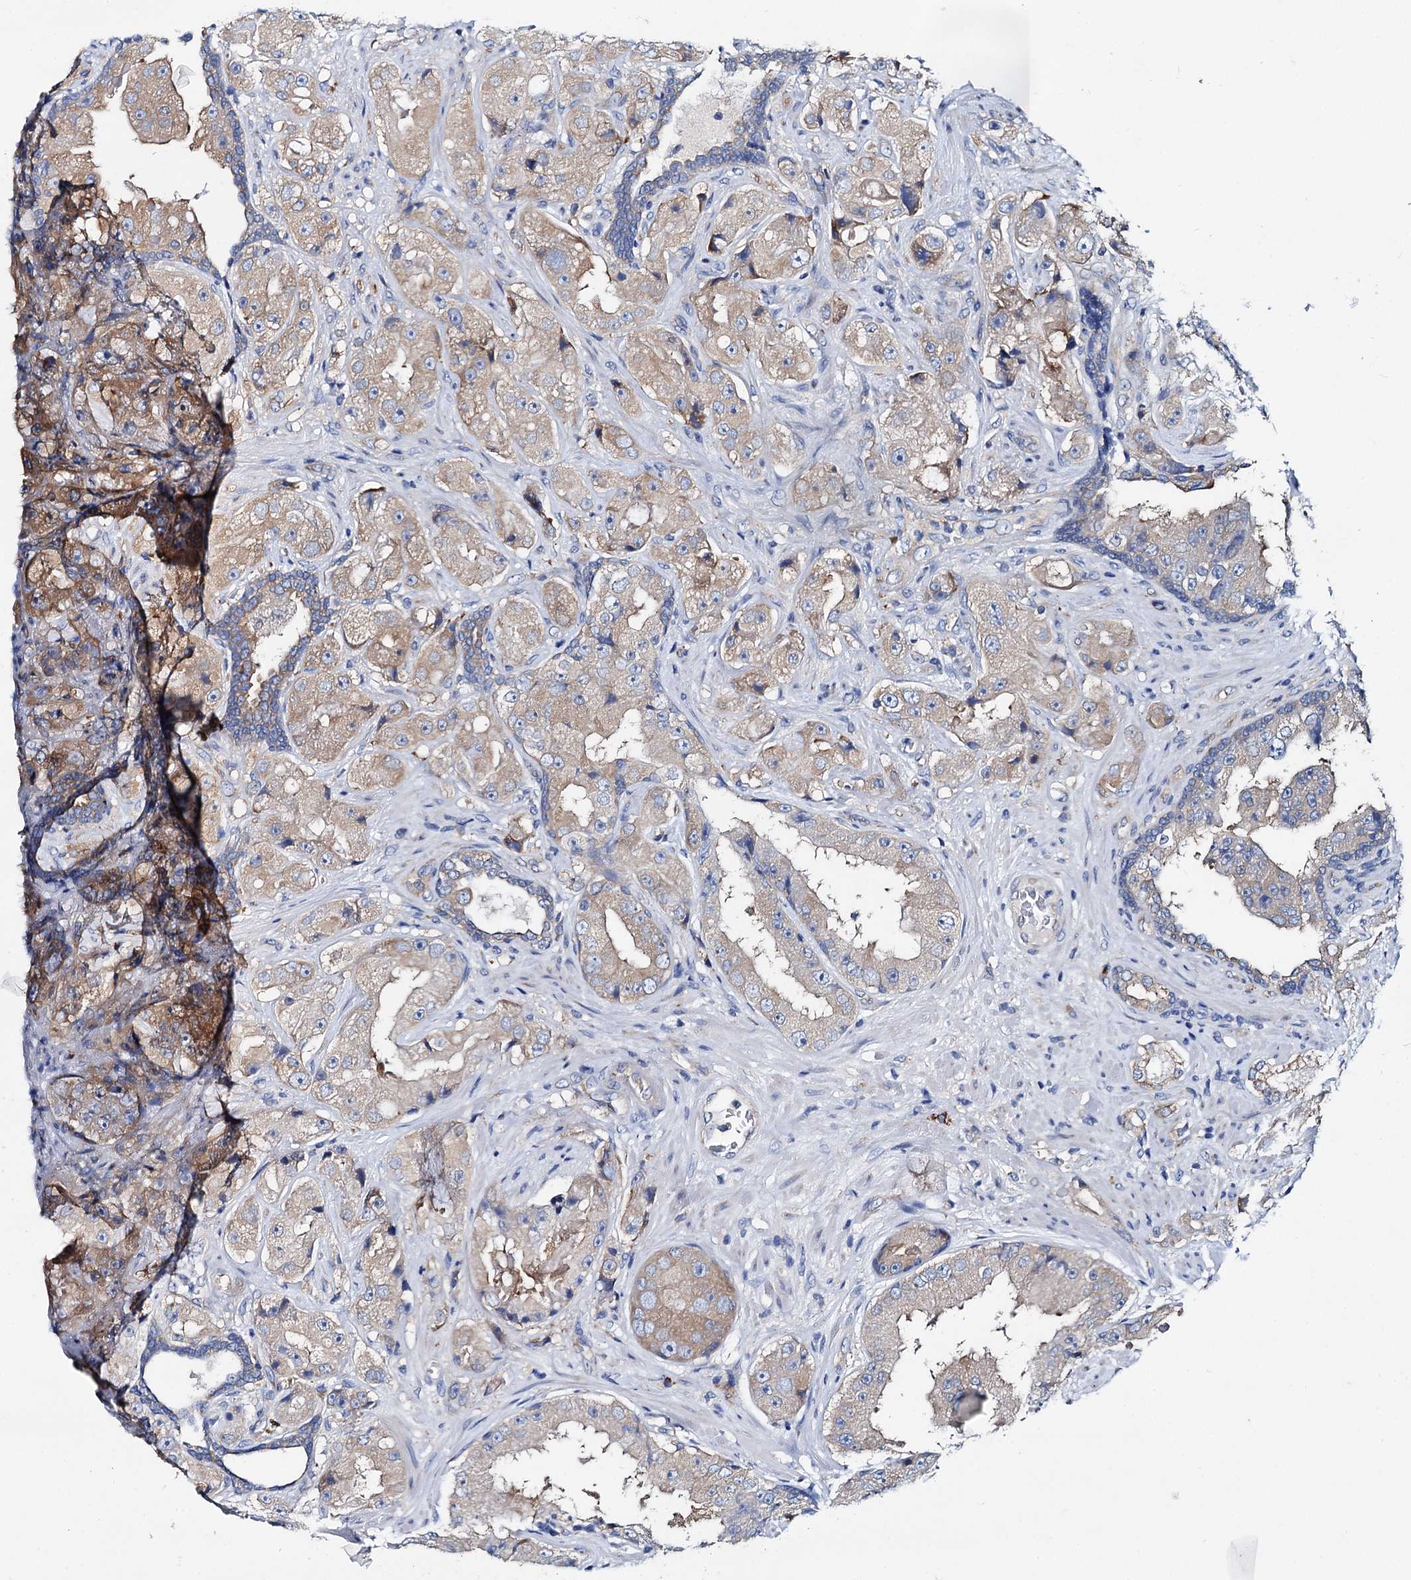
{"staining": {"intensity": "weak", "quantity": "25%-75%", "location": "cytoplasmic/membranous"}, "tissue": "prostate cancer", "cell_type": "Tumor cells", "image_type": "cancer", "snomed": [{"axis": "morphology", "description": "Adenocarcinoma, High grade"}, {"axis": "topography", "description": "Prostate"}], "caption": "Immunohistochemical staining of human prostate cancer (high-grade adenocarcinoma) exhibits low levels of weak cytoplasmic/membranous positivity in about 25%-75% of tumor cells.", "gene": "QARS1", "patient": {"sex": "male", "age": 73}}